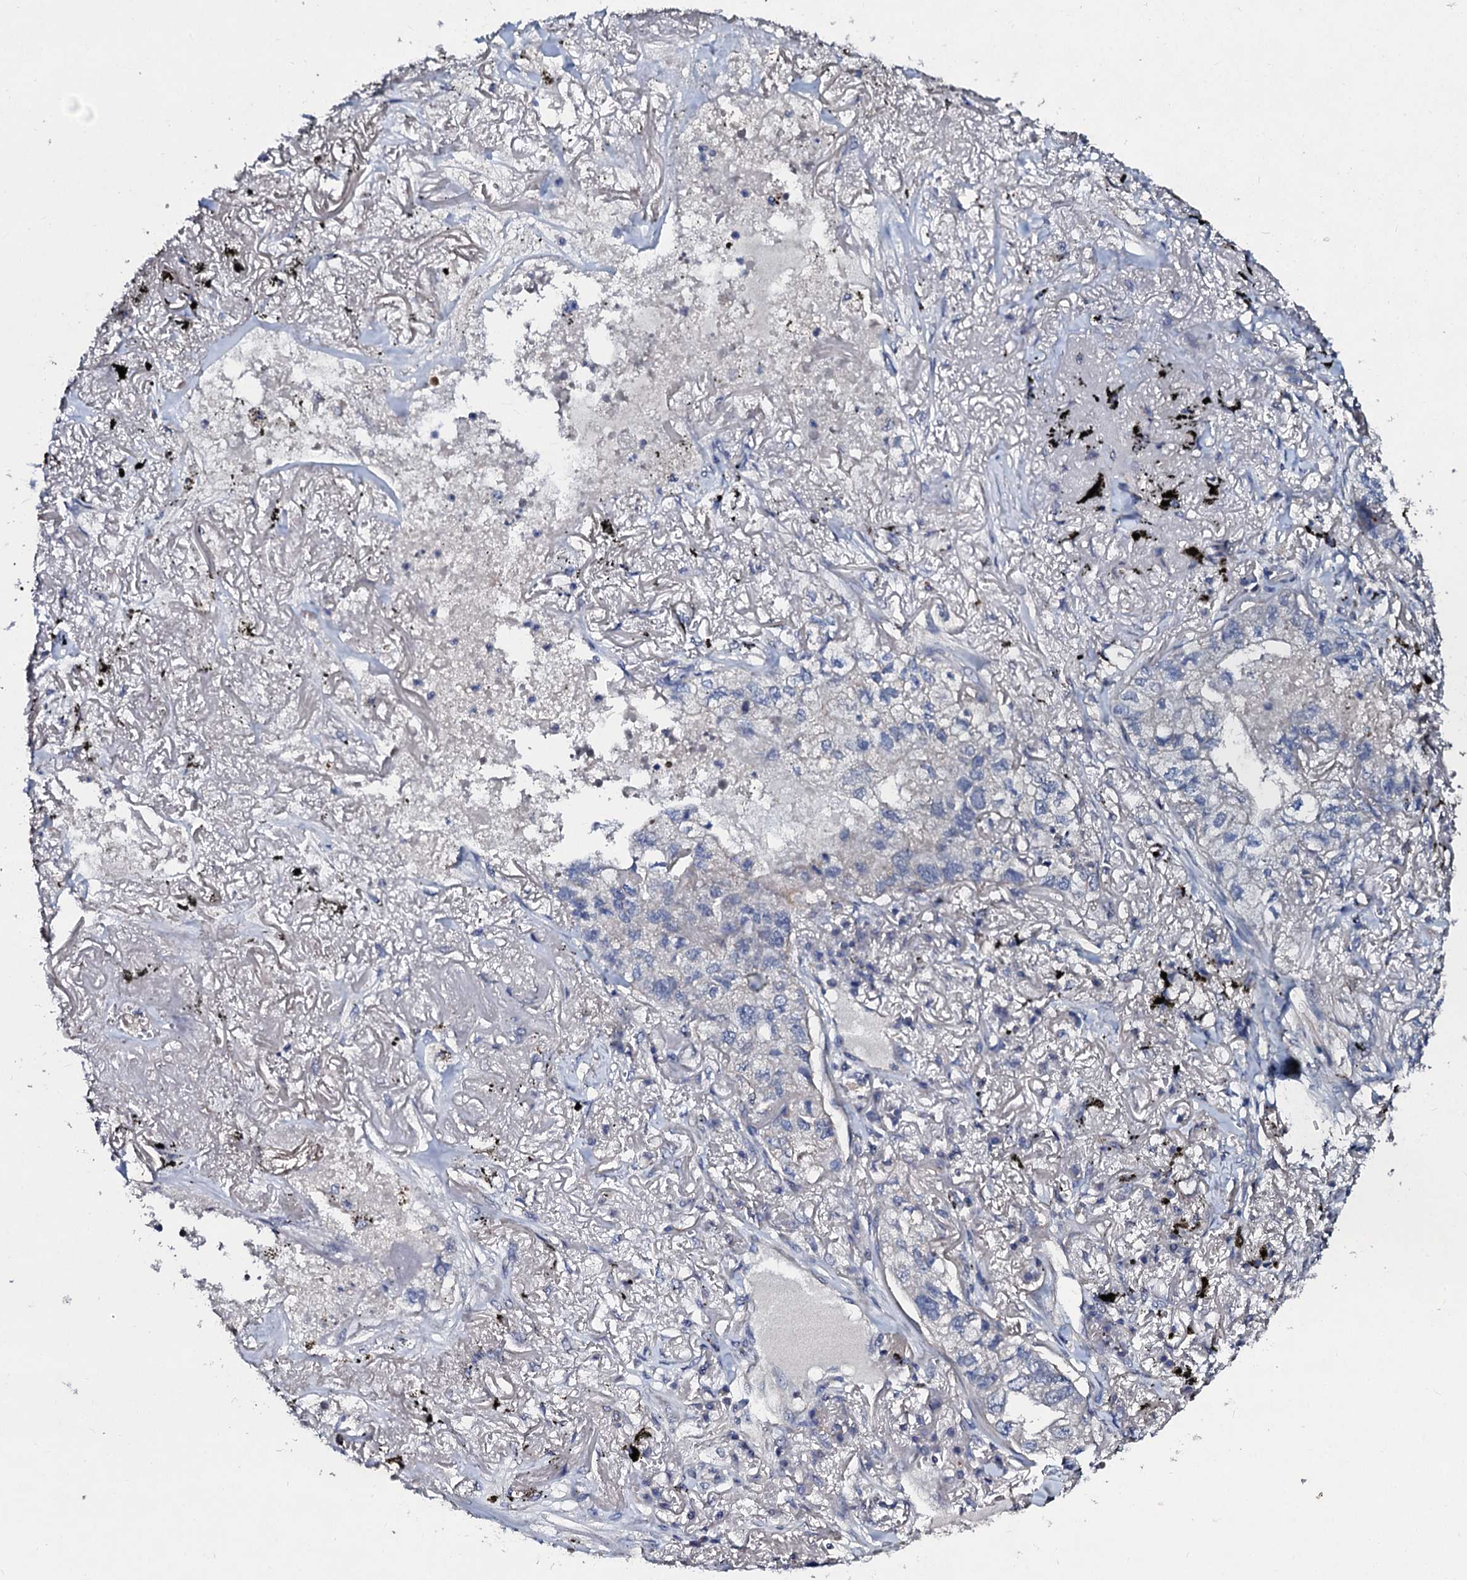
{"staining": {"intensity": "negative", "quantity": "none", "location": "none"}, "tissue": "lung cancer", "cell_type": "Tumor cells", "image_type": "cancer", "snomed": [{"axis": "morphology", "description": "Adenocarcinoma, NOS"}, {"axis": "topography", "description": "Lung"}], "caption": "Immunohistochemical staining of lung cancer displays no significant staining in tumor cells. (IHC, brightfield microscopy, high magnification).", "gene": "SLC37A4", "patient": {"sex": "male", "age": 65}}